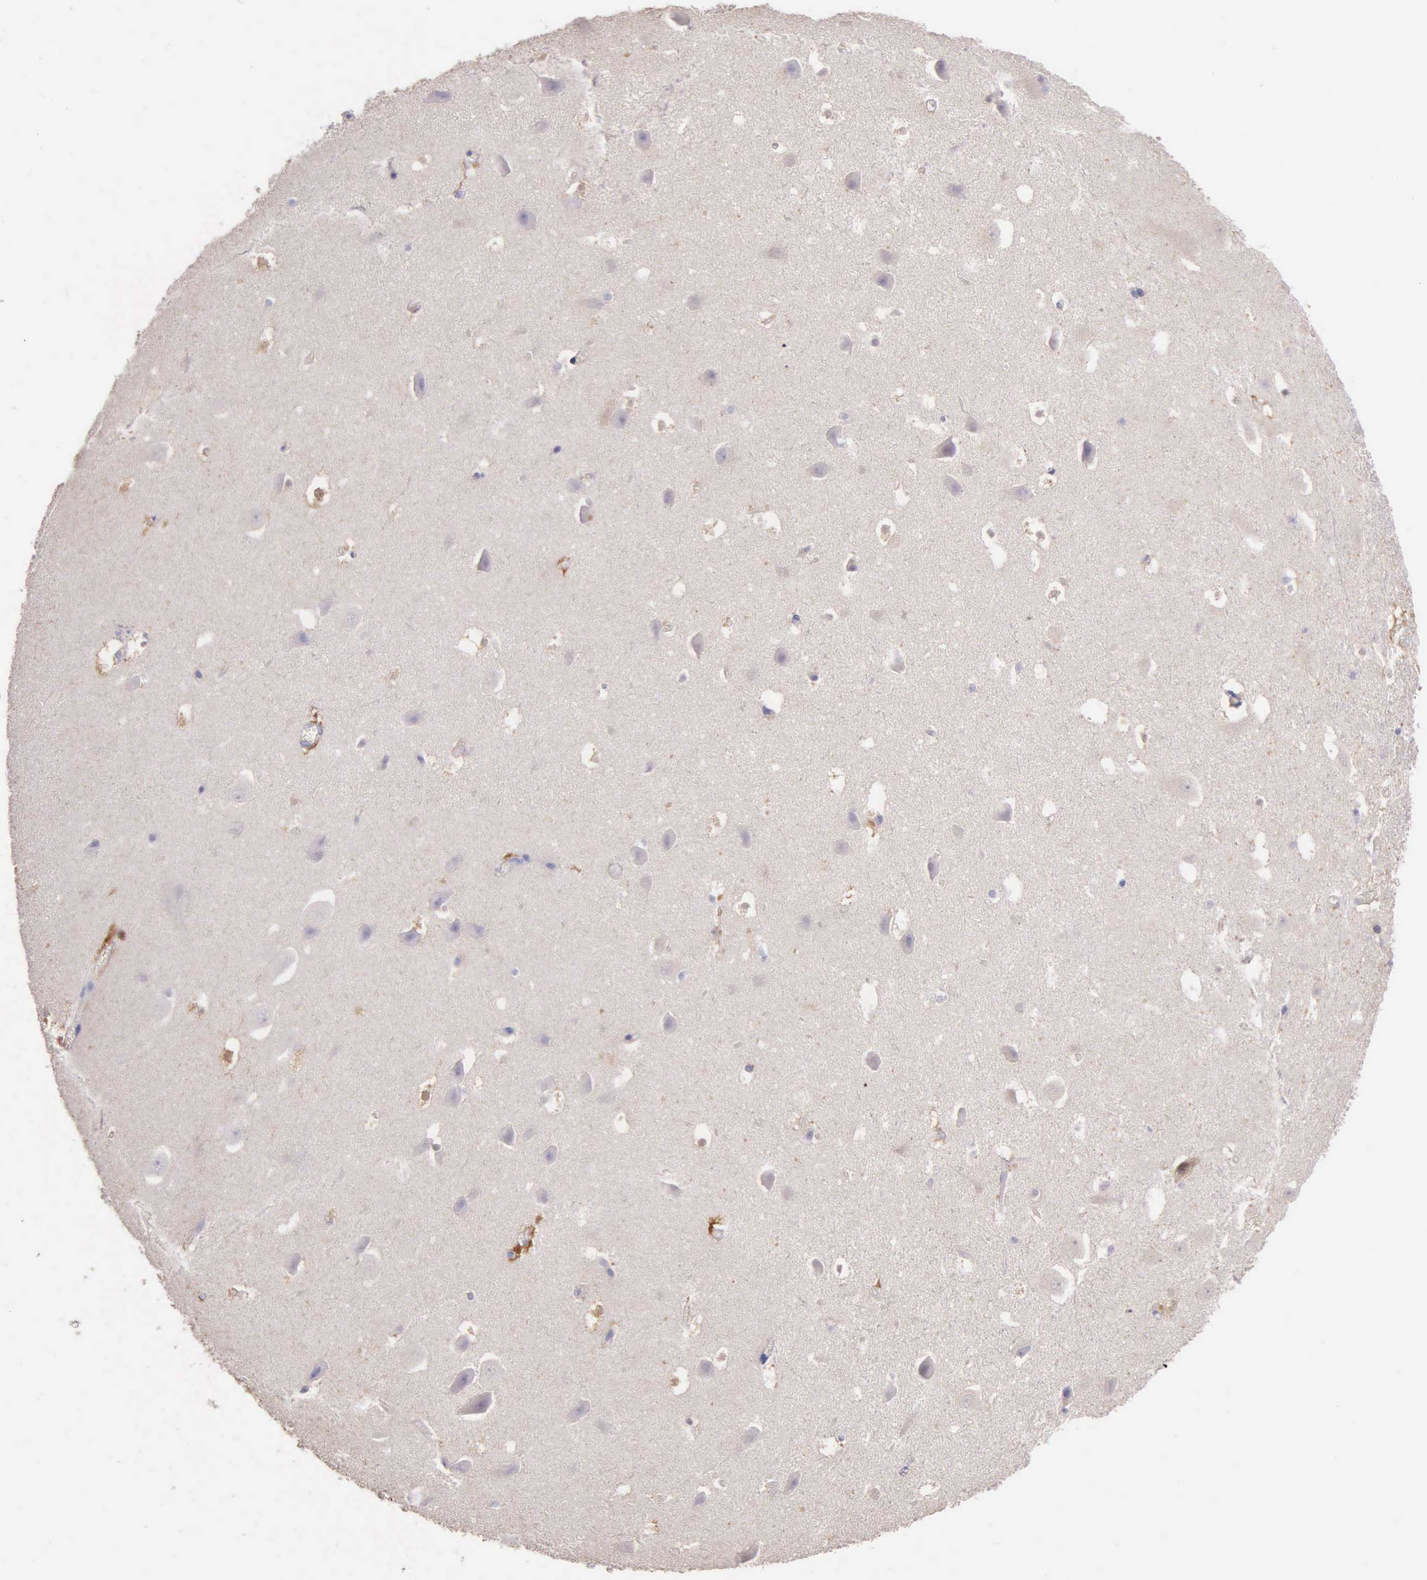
{"staining": {"intensity": "weak", "quantity": "<25%", "location": "cytoplasmic/membranous"}, "tissue": "hippocampus", "cell_type": "Glial cells", "image_type": "normal", "snomed": [{"axis": "morphology", "description": "Normal tissue, NOS"}, {"axis": "topography", "description": "Hippocampus"}], "caption": "Glial cells are negative for protein expression in unremarkable human hippocampus. The staining was performed using DAB to visualize the protein expression in brown, while the nuclei were stained in blue with hematoxylin (Magnification: 20x).", "gene": "GSTT2B", "patient": {"sex": "male", "age": 45}}